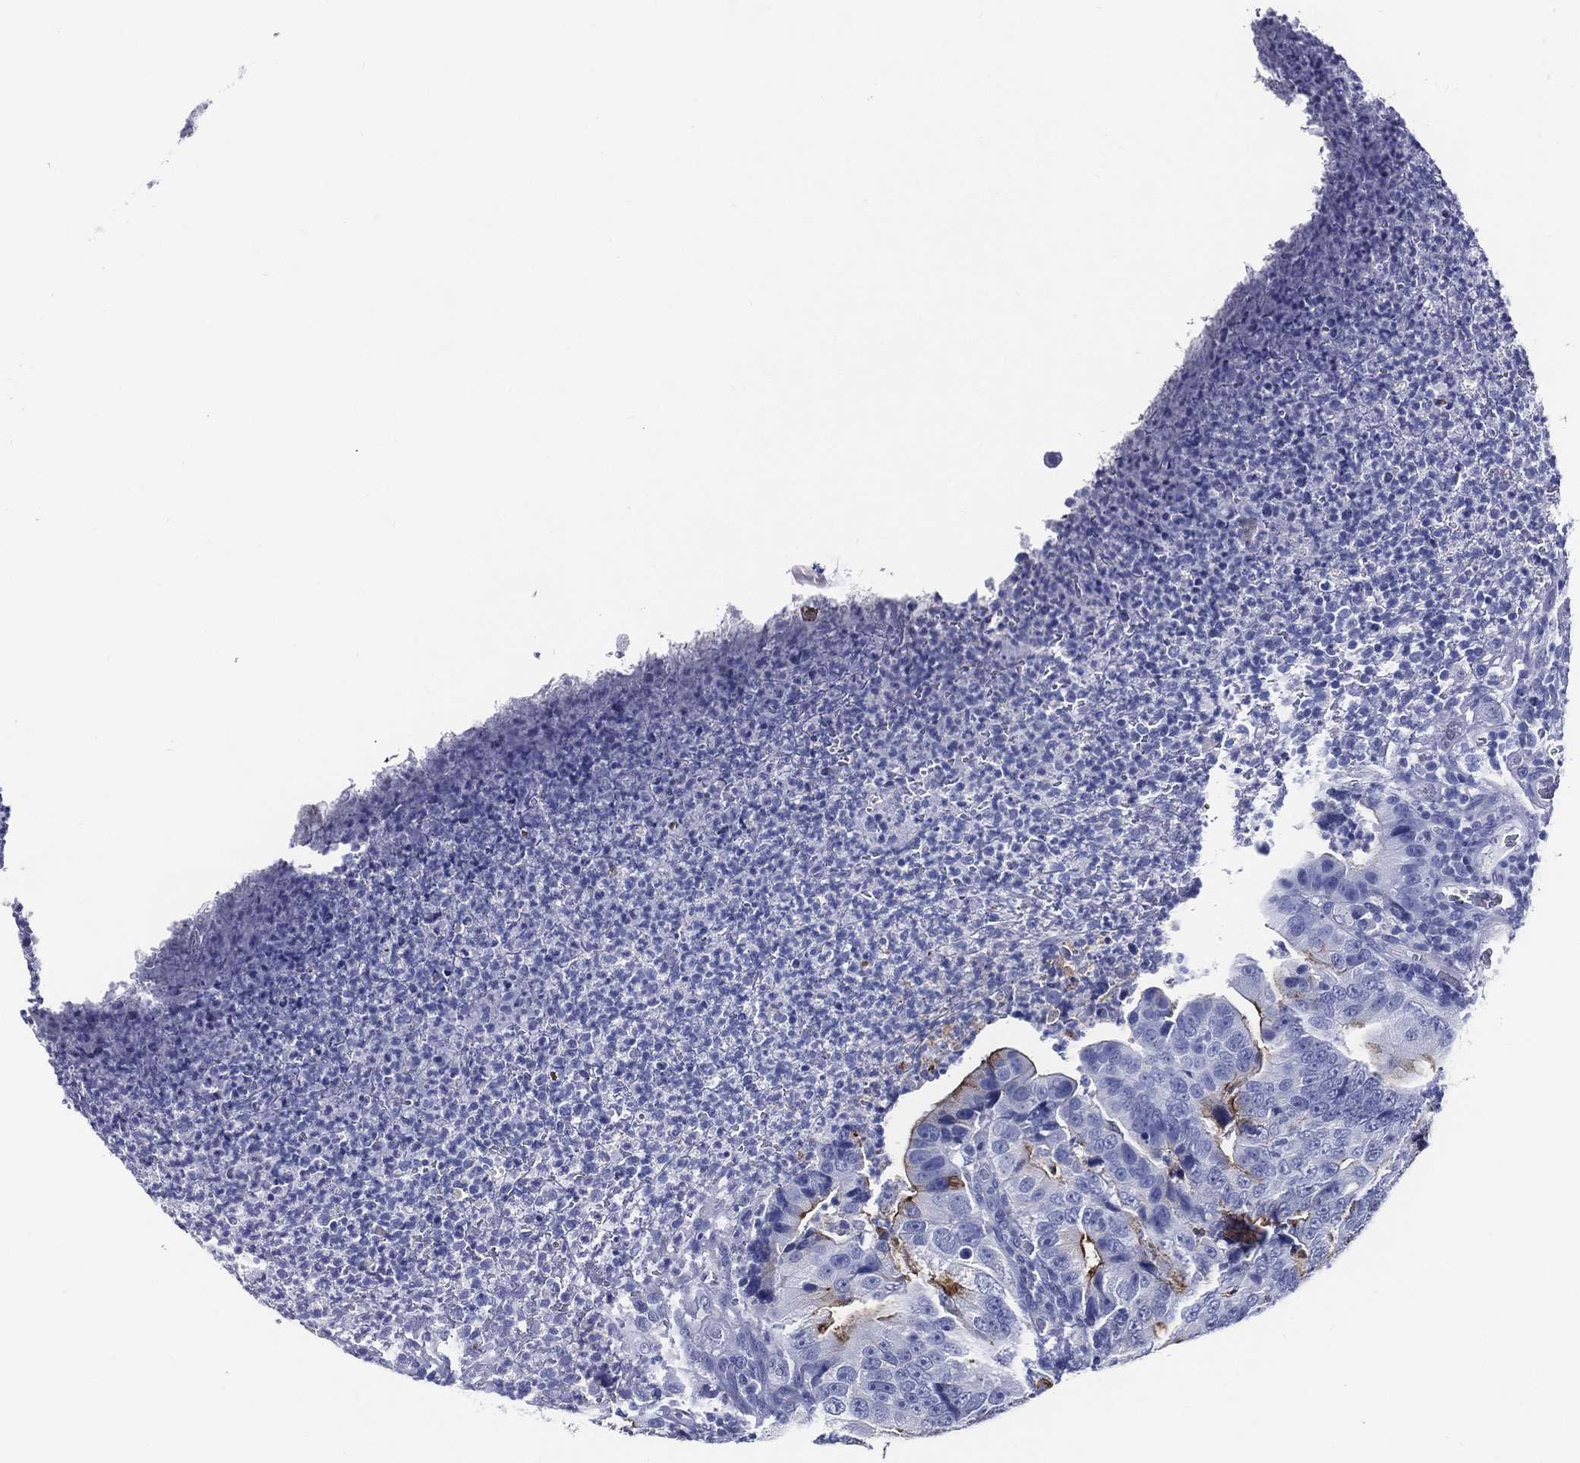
{"staining": {"intensity": "moderate", "quantity": "<25%", "location": "cytoplasmic/membranous"}, "tissue": "colorectal cancer", "cell_type": "Tumor cells", "image_type": "cancer", "snomed": [{"axis": "morphology", "description": "Adenocarcinoma, NOS"}, {"axis": "topography", "description": "Colon"}], "caption": "Human colorectal adenocarcinoma stained with a brown dye shows moderate cytoplasmic/membranous positive expression in about <25% of tumor cells.", "gene": "ACE2", "patient": {"sex": "female", "age": 72}}